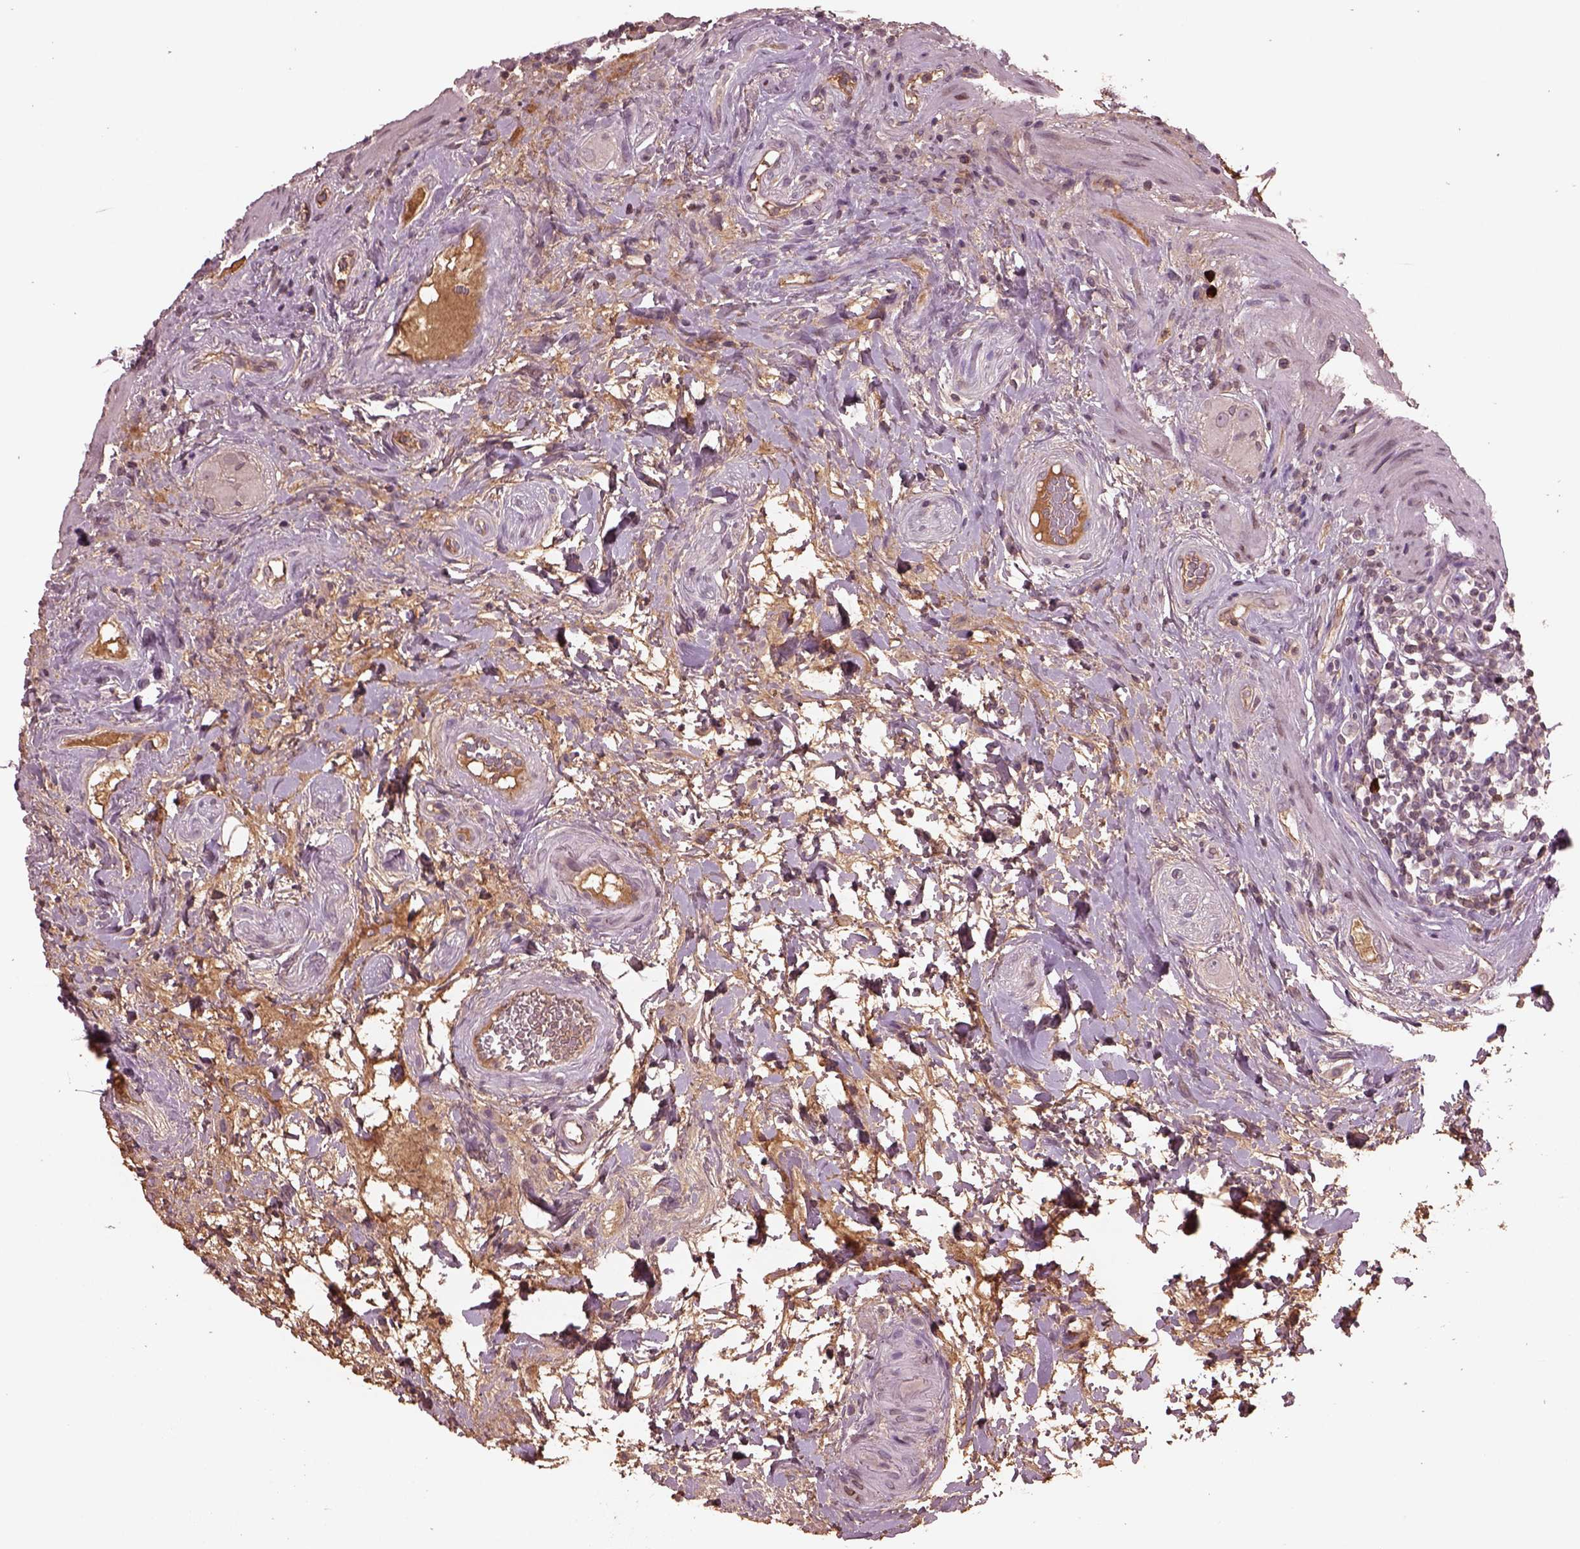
{"staining": {"intensity": "negative", "quantity": "none", "location": "none"}, "tissue": "rectum", "cell_type": "Glandular cells", "image_type": "normal", "snomed": [{"axis": "morphology", "description": "Normal tissue, NOS"}, {"axis": "topography", "description": "Rectum"}], "caption": "Glandular cells show no significant staining in benign rectum. (Brightfield microscopy of DAB (3,3'-diaminobenzidine) immunohistochemistry at high magnification).", "gene": "PTX4", "patient": {"sex": "male", "age": 72}}